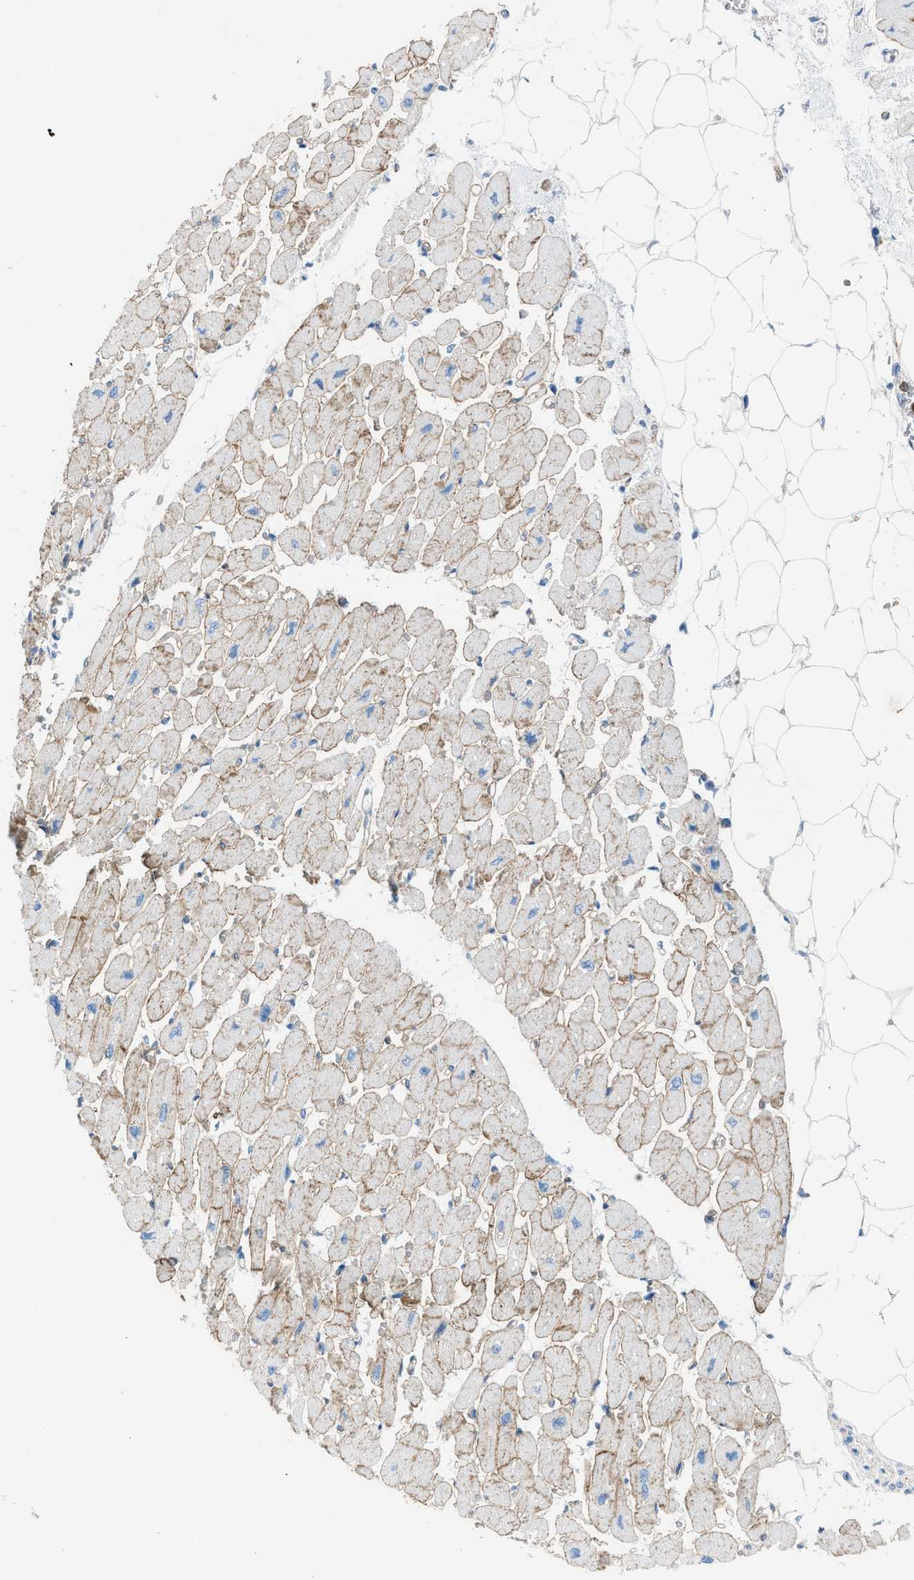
{"staining": {"intensity": "moderate", "quantity": "25%-75%", "location": "cytoplasmic/membranous"}, "tissue": "heart muscle", "cell_type": "Cardiomyocytes", "image_type": "normal", "snomed": [{"axis": "morphology", "description": "Normal tissue, NOS"}, {"axis": "topography", "description": "Heart"}], "caption": "The micrograph shows immunohistochemical staining of normal heart muscle. There is moderate cytoplasmic/membranous staining is appreciated in about 25%-75% of cardiomyocytes.", "gene": "DYSF", "patient": {"sex": "female", "age": 54}}